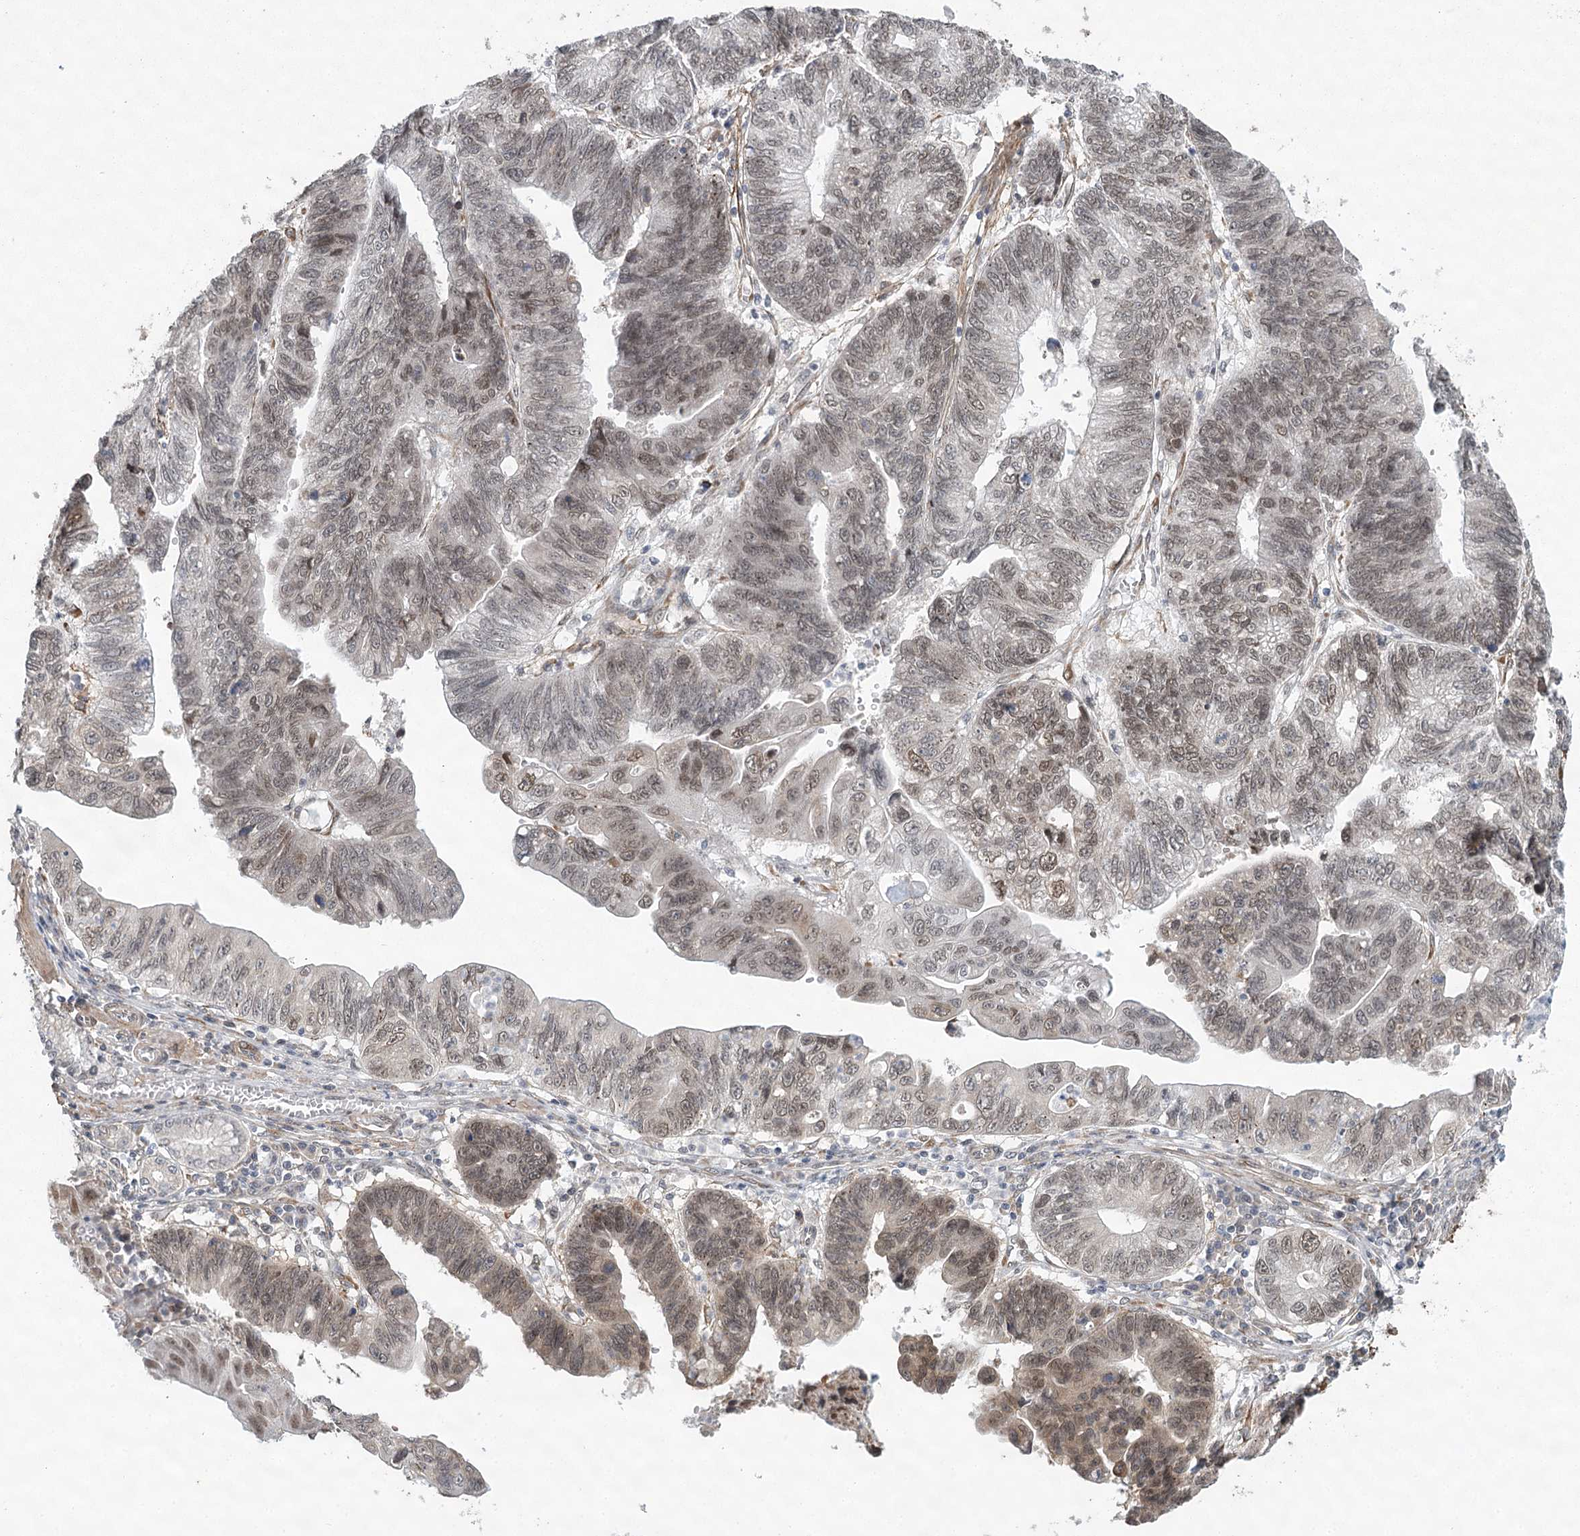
{"staining": {"intensity": "weak", "quantity": "25%-75%", "location": "nuclear"}, "tissue": "stomach cancer", "cell_type": "Tumor cells", "image_type": "cancer", "snomed": [{"axis": "morphology", "description": "Adenocarcinoma, NOS"}, {"axis": "topography", "description": "Stomach"}], "caption": "Tumor cells demonstrate low levels of weak nuclear positivity in about 25%-75% of cells in stomach cancer (adenocarcinoma). (DAB = brown stain, brightfield microscopy at high magnification).", "gene": "MED28", "patient": {"sex": "male", "age": 59}}